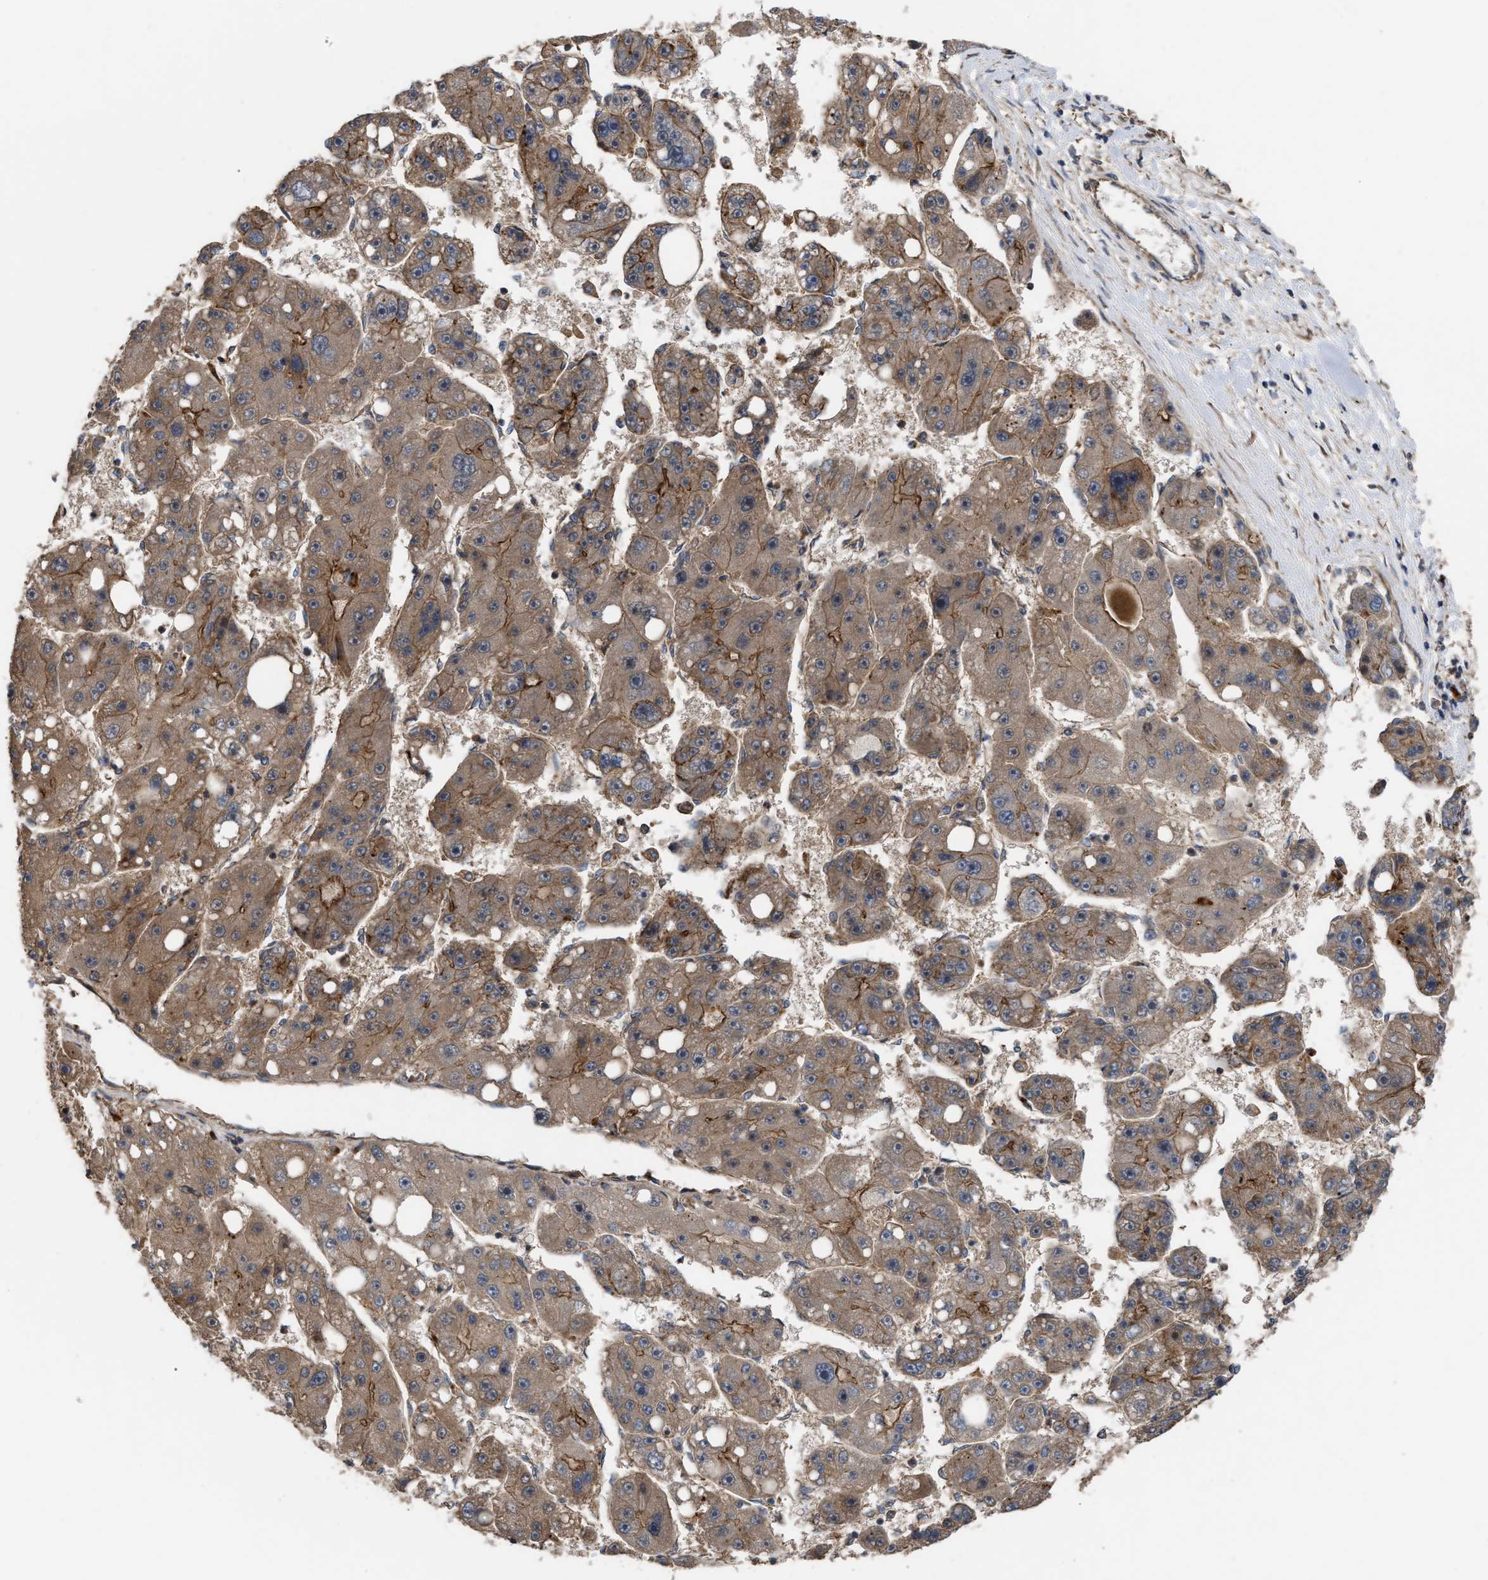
{"staining": {"intensity": "moderate", "quantity": ">75%", "location": "cytoplasmic/membranous"}, "tissue": "liver cancer", "cell_type": "Tumor cells", "image_type": "cancer", "snomed": [{"axis": "morphology", "description": "Carcinoma, Hepatocellular, NOS"}, {"axis": "topography", "description": "Liver"}], "caption": "Immunohistochemistry (IHC) image of liver hepatocellular carcinoma stained for a protein (brown), which displays medium levels of moderate cytoplasmic/membranous staining in approximately >75% of tumor cells.", "gene": "STAU1", "patient": {"sex": "female", "age": 61}}